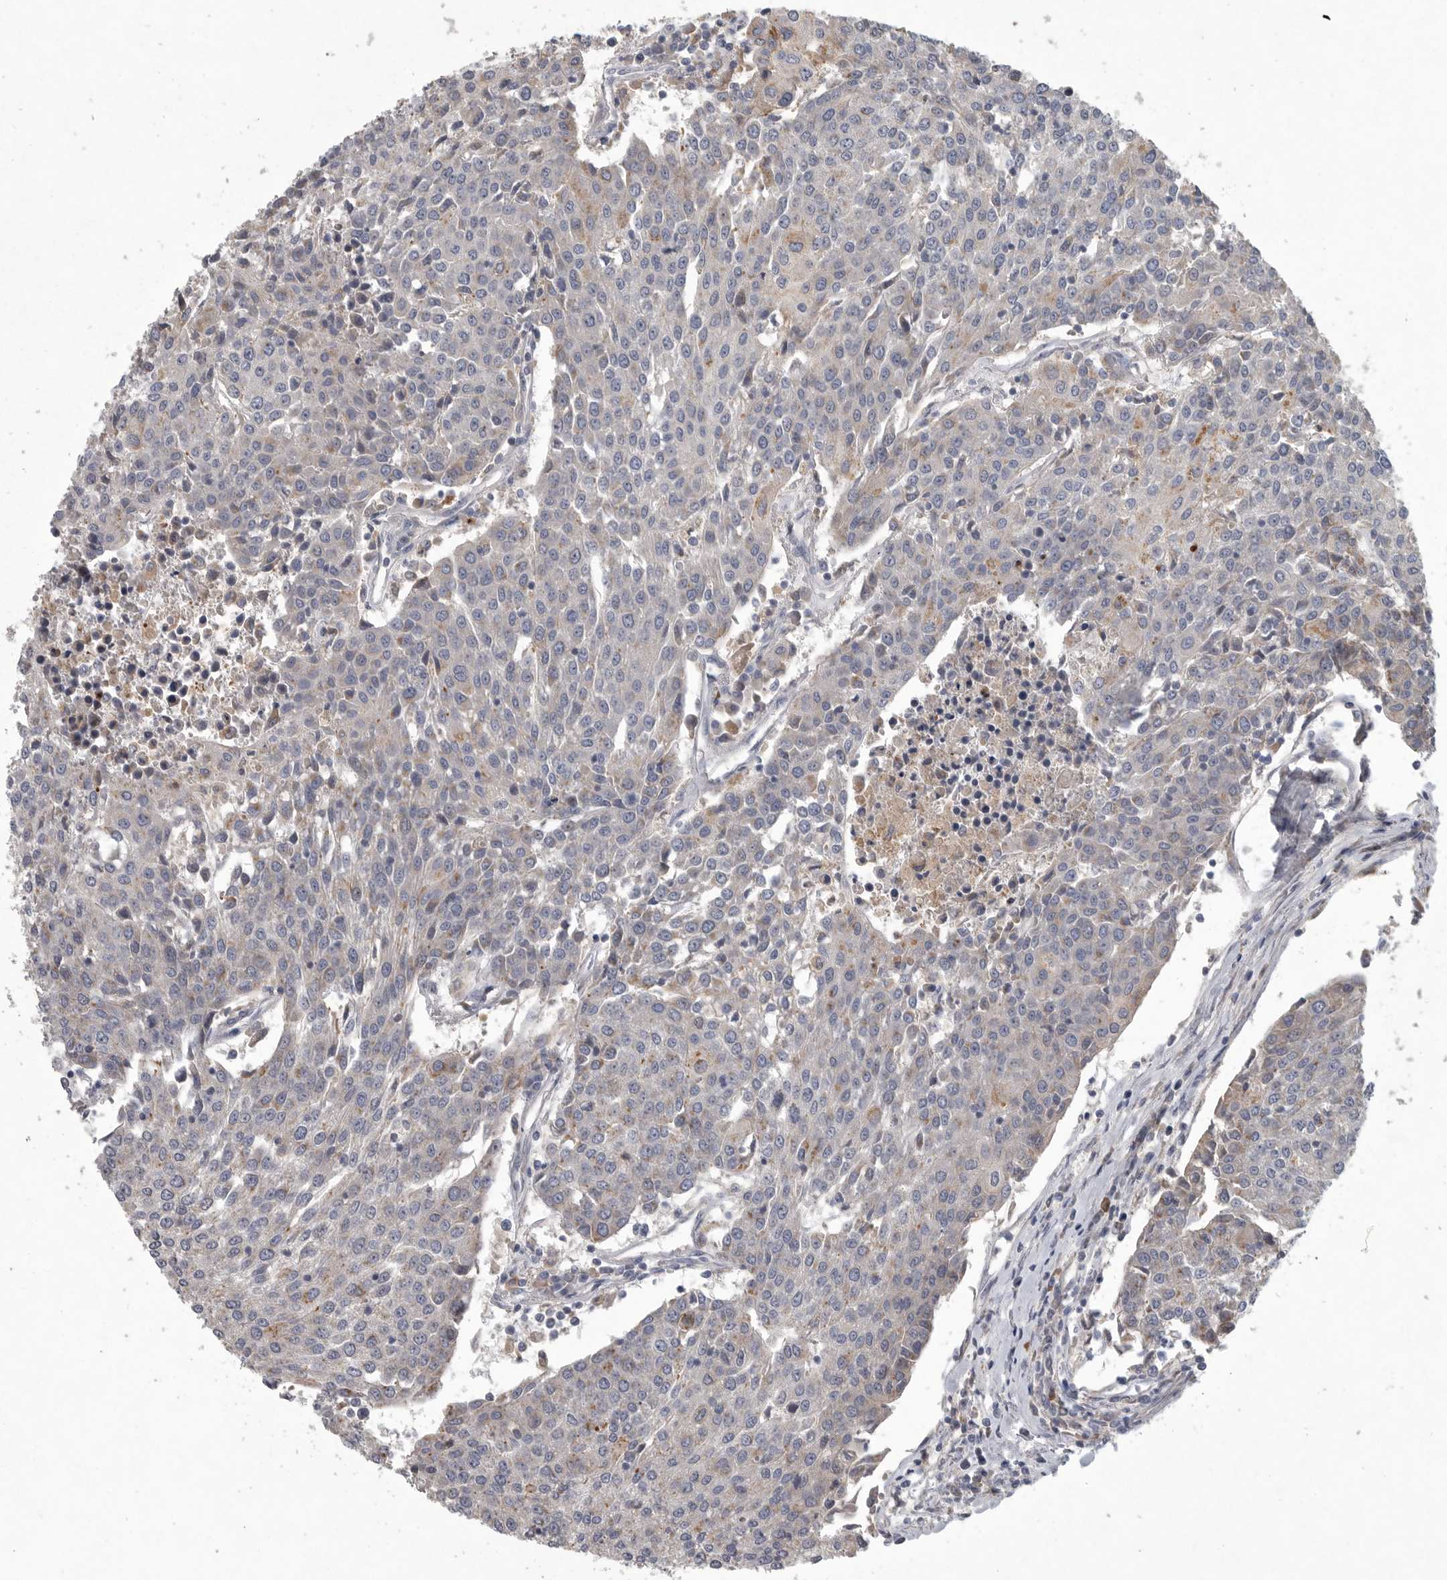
{"staining": {"intensity": "negative", "quantity": "none", "location": "none"}, "tissue": "urothelial cancer", "cell_type": "Tumor cells", "image_type": "cancer", "snomed": [{"axis": "morphology", "description": "Urothelial carcinoma, High grade"}, {"axis": "topography", "description": "Urinary bladder"}], "caption": "There is no significant positivity in tumor cells of urothelial cancer.", "gene": "LAMTOR3", "patient": {"sex": "female", "age": 85}}